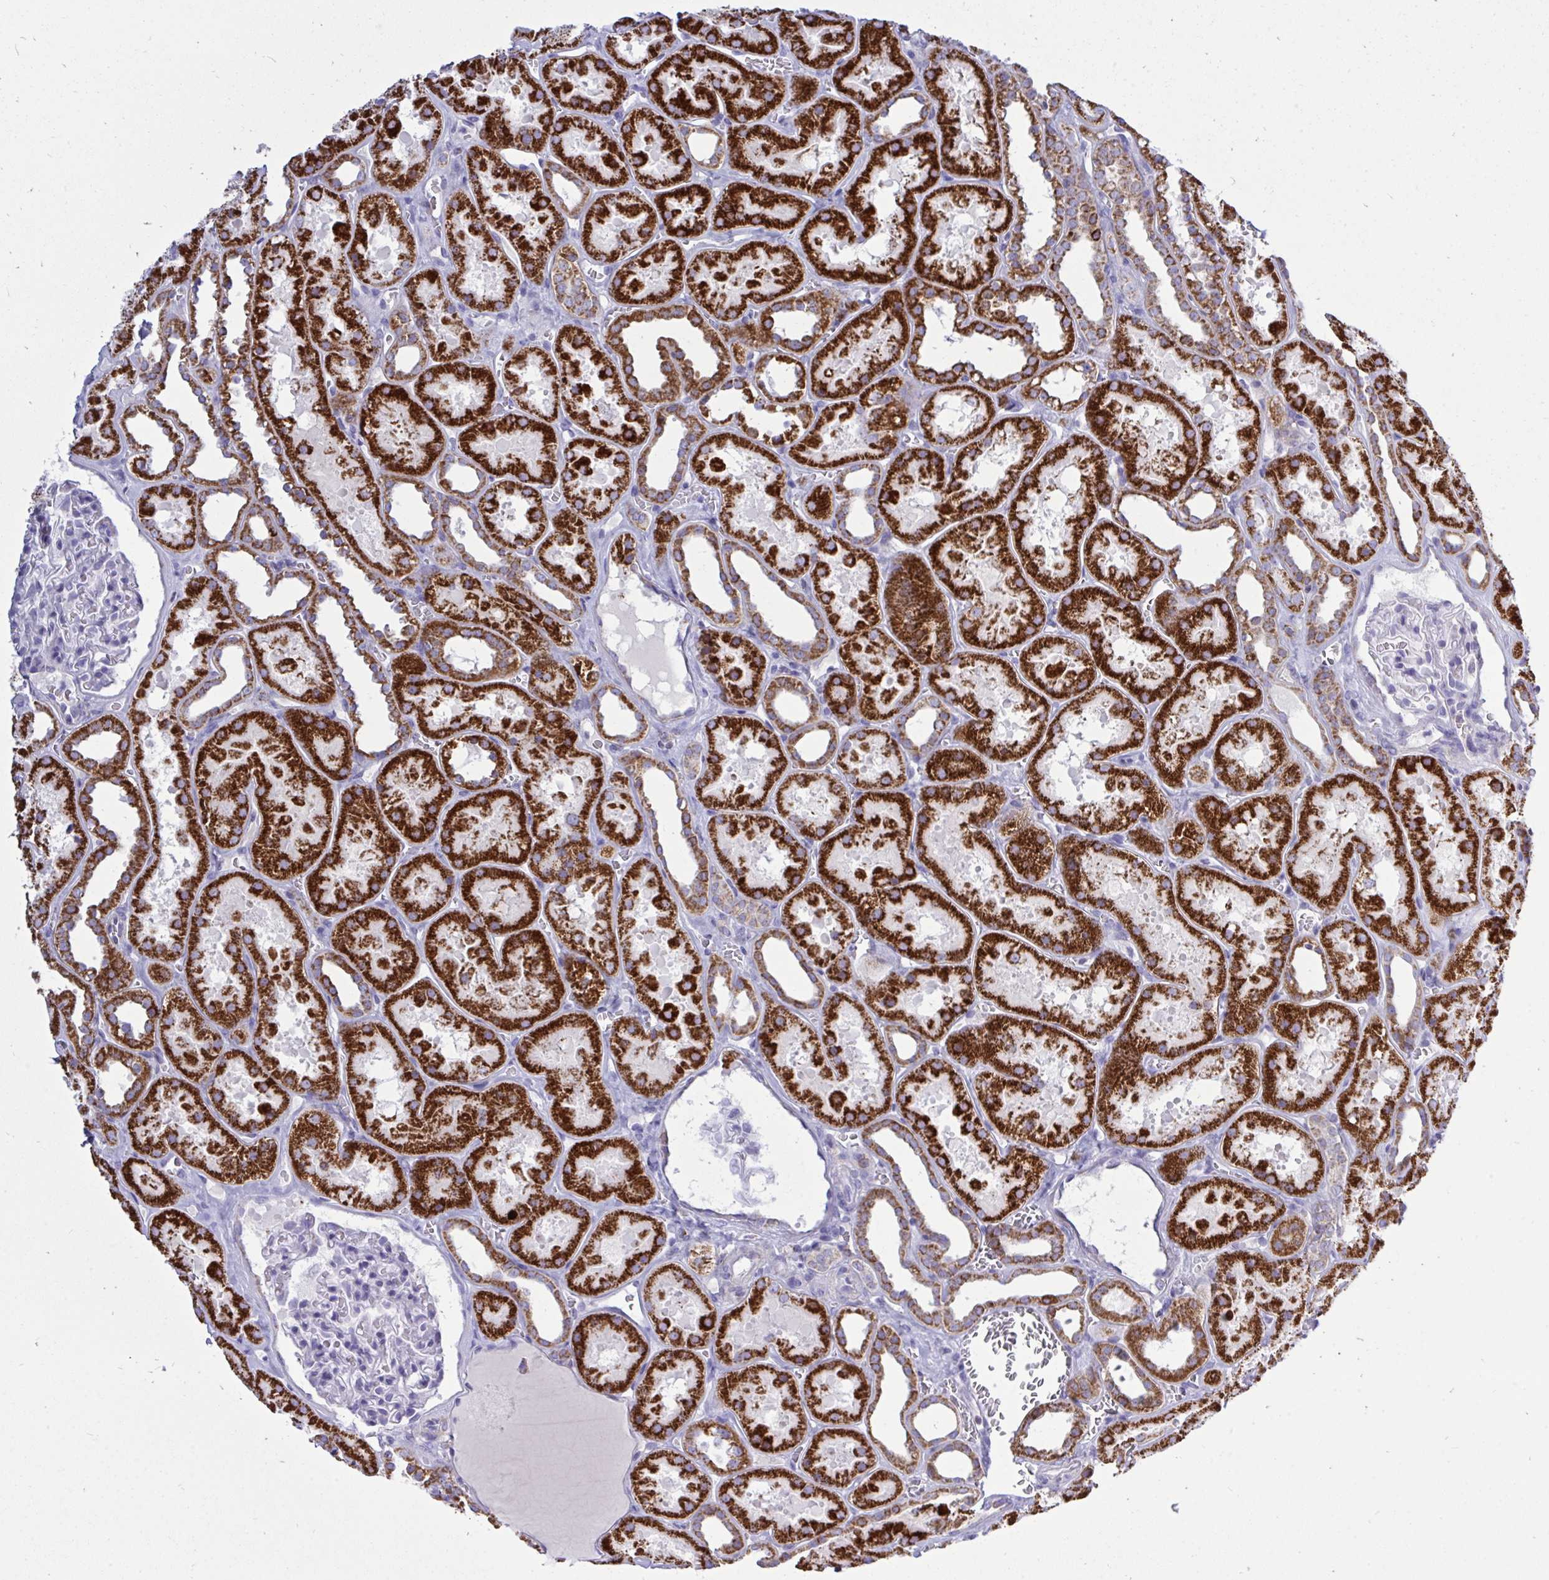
{"staining": {"intensity": "negative", "quantity": "none", "location": "none"}, "tissue": "kidney", "cell_type": "Cells in glomeruli", "image_type": "normal", "snomed": [{"axis": "morphology", "description": "Normal tissue, NOS"}, {"axis": "topography", "description": "Kidney"}], "caption": "DAB immunohistochemical staining of unremarkable kidney exhibits no significant staining in cells in glomeruli.", "gene": "HSPE1", "patient": {"sex": "female", "age": 41}}